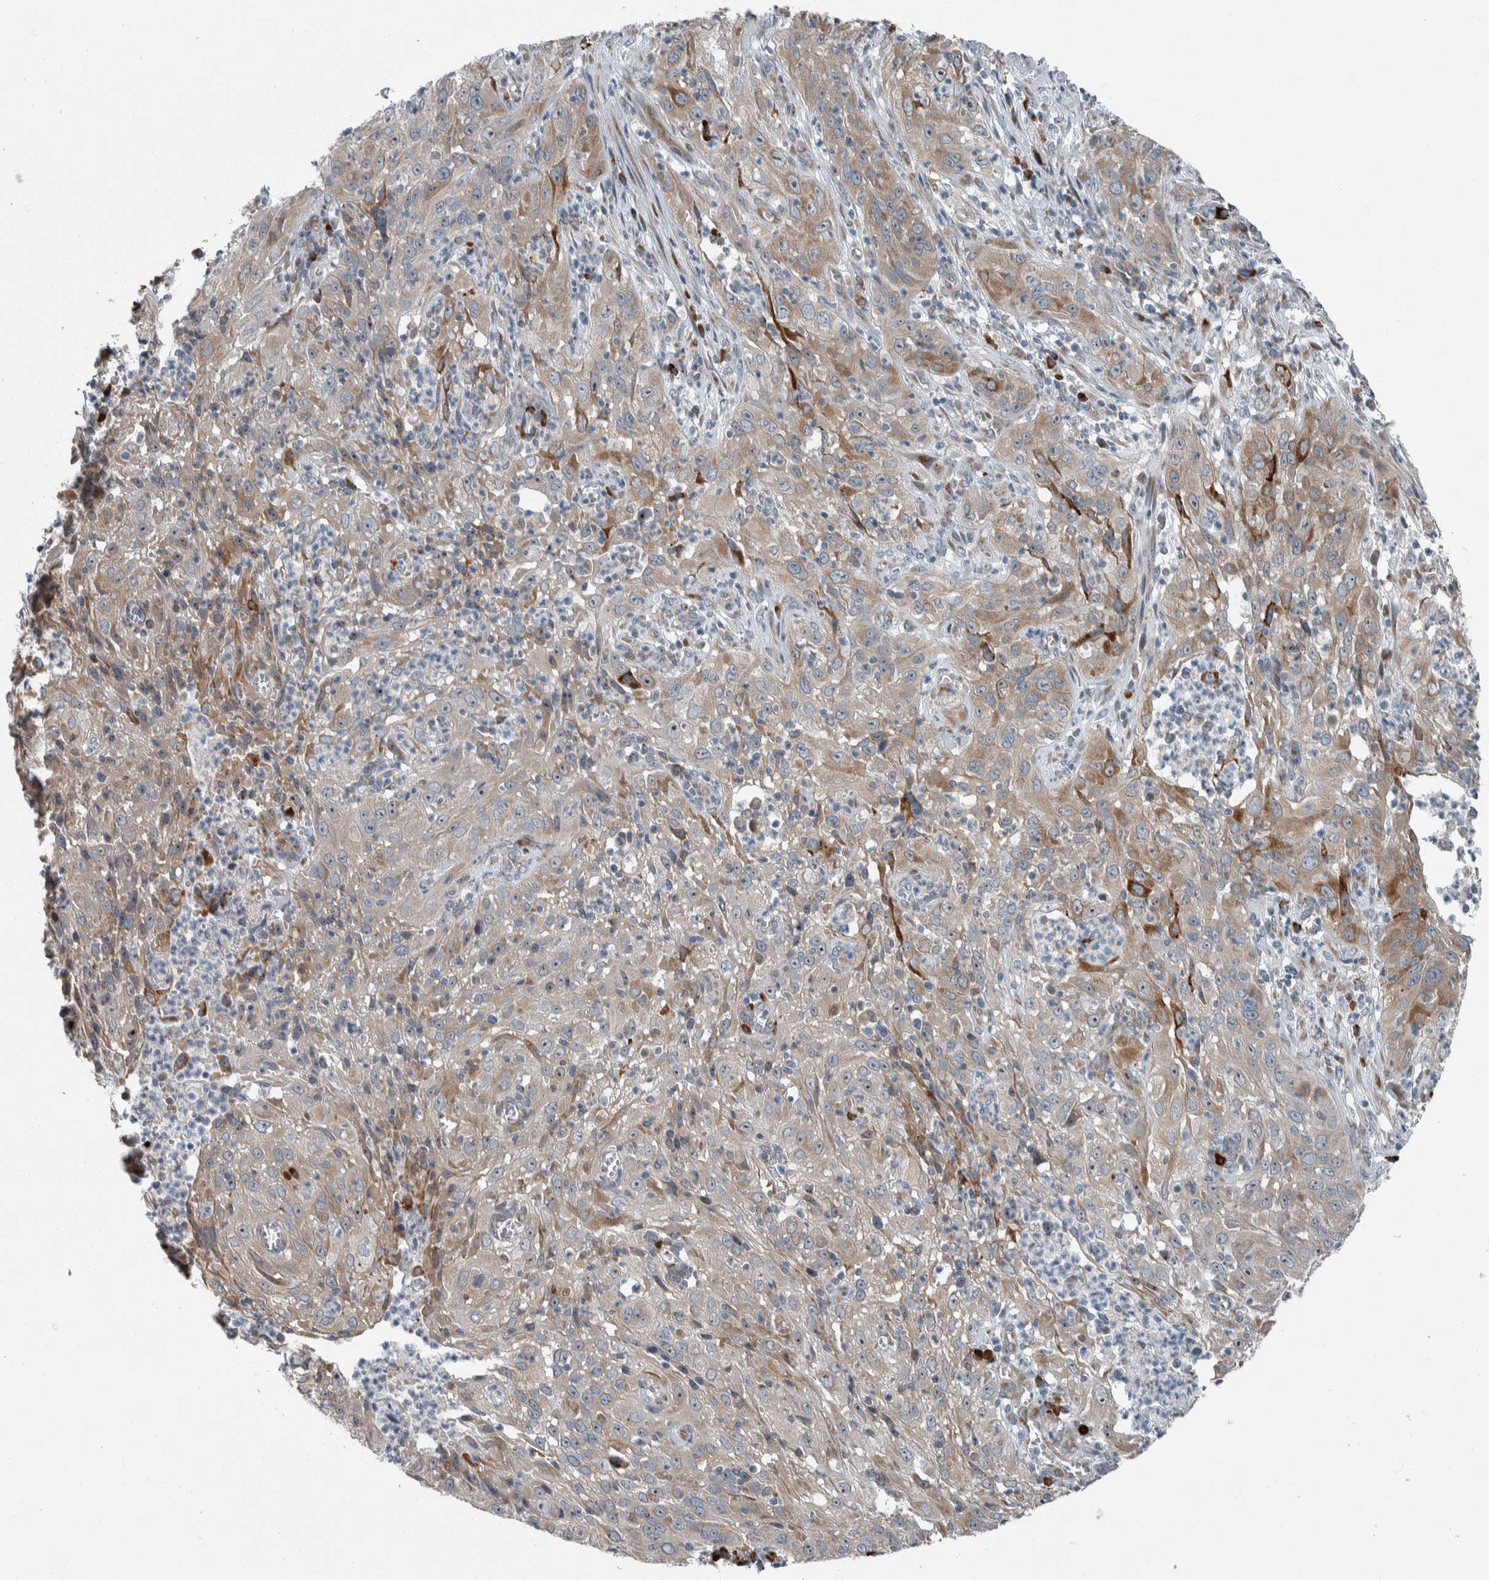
{"staining": {"intensity": "weak", "quantity": "<25%", "location": "cytoplasmic/membranous"}, "tissue": "cervical cancer", "cell_type": "Tumor cells", "image_type": "cancer", "snomed": [{"axis": "morphology", "description": "Squamous cell carcinoma, NOS"}, {"axis": "topography", "description": "Cervix"}], "caption": "Cervical cancer (squamous cell carcinoma) stained for a protein using IHC shows no staining tumor cells.", "gene": "USP25", "patient": {"sex": "female", "age": 32}}